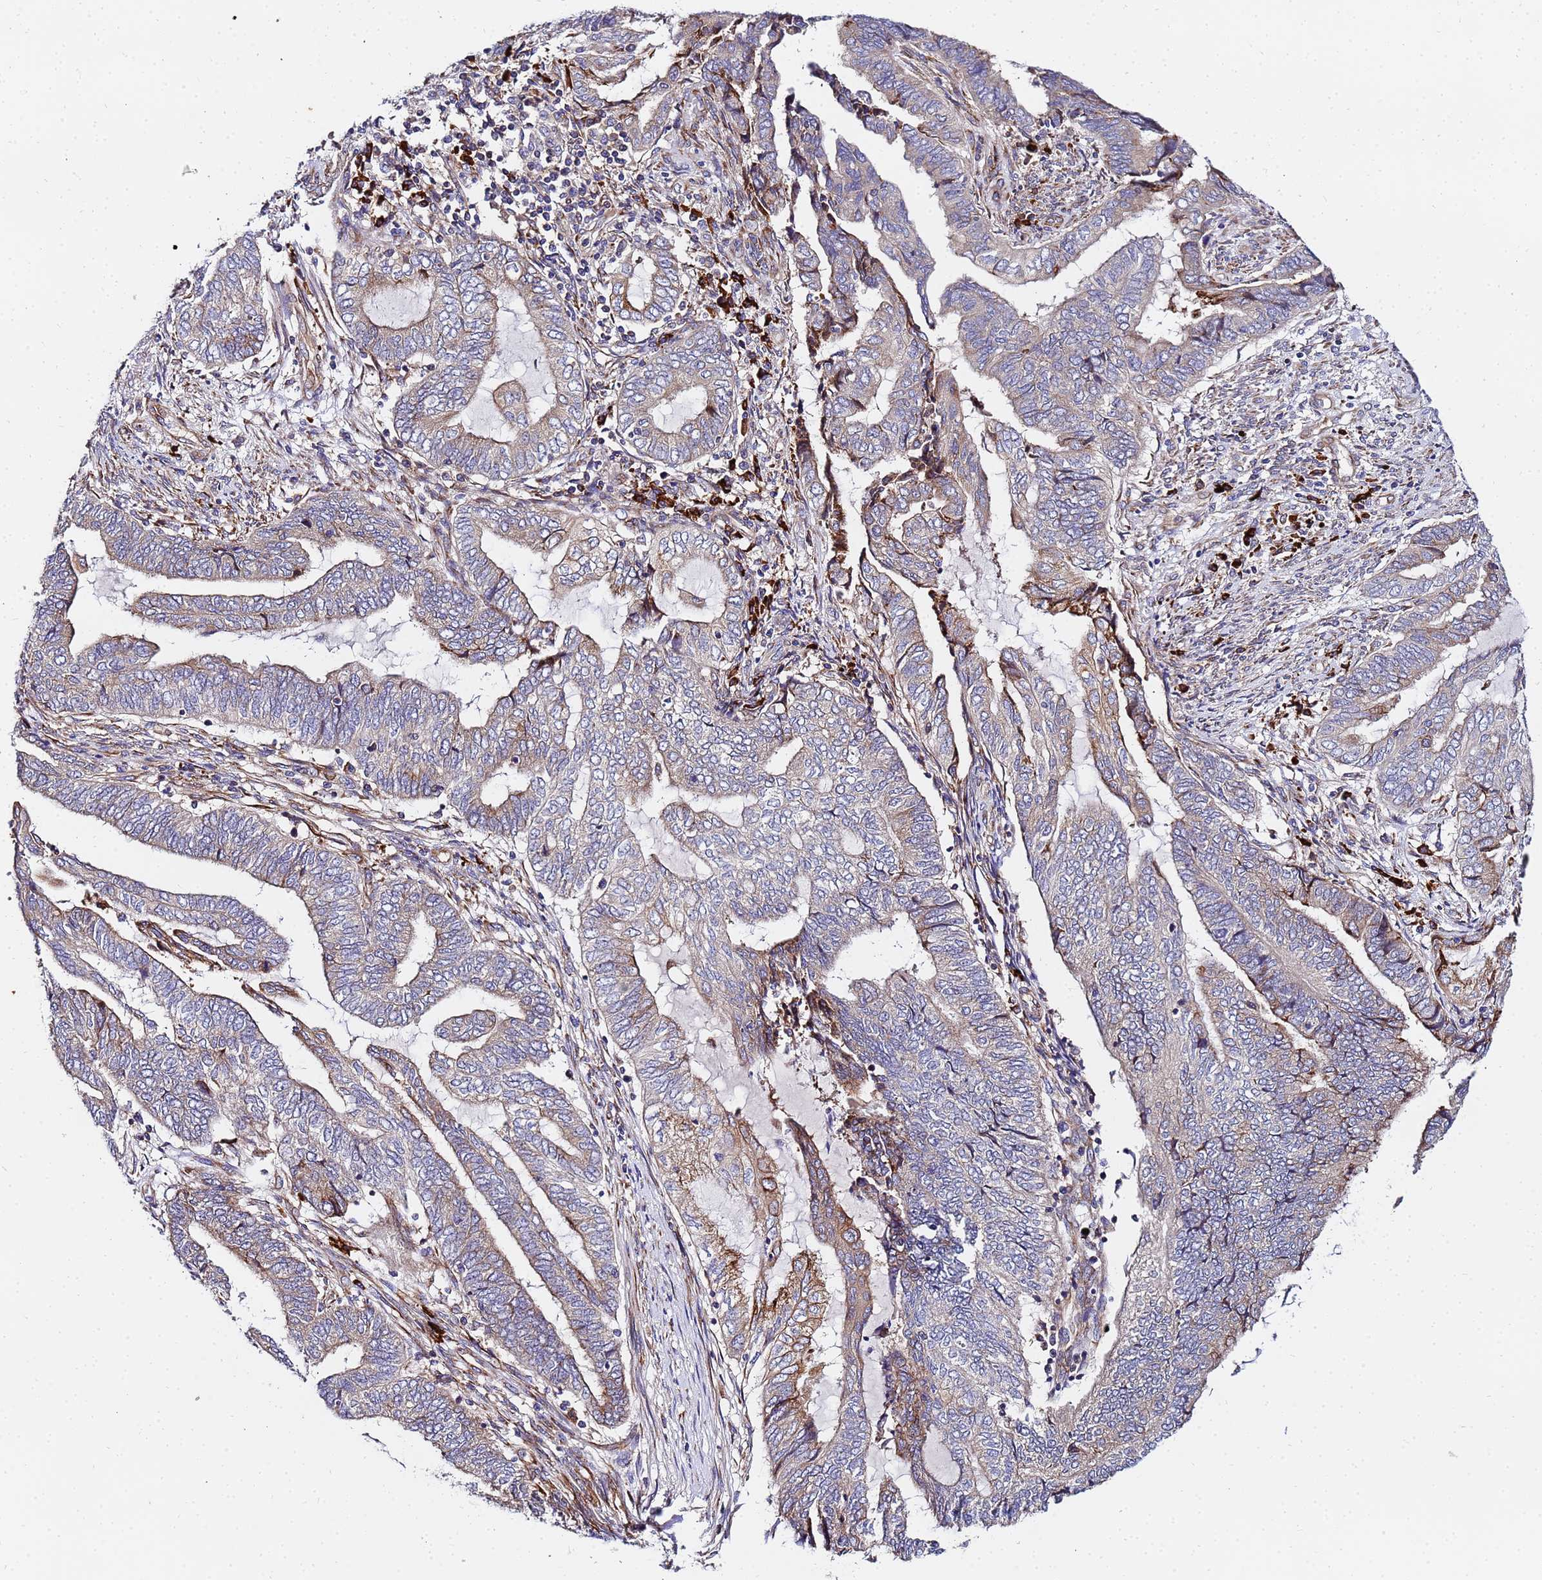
{"staining": {"intensity": "strong", "quantity": "<25%", "location": "cytoplasmic/membranous"}, "tissue": "endometrial cancer", "cell_type": "Tumor cells", "image_type": "cancer", "snomed": [{"axis": "morphology", "description": "Adenocarcinoma, NOS"}, {"axis": "topography", "description": "Uterus"}, {"axis": "topography", "description": "Endometrium"}], "caption": "Brown immunohistochemical staining in human adenocarcinoma (endometrial) displays strong cytoplasmic/membranous positivity in approximately <25% of tumor cells.", "gene": "POM121", "patient": {"sex": "female", "age": 70}}